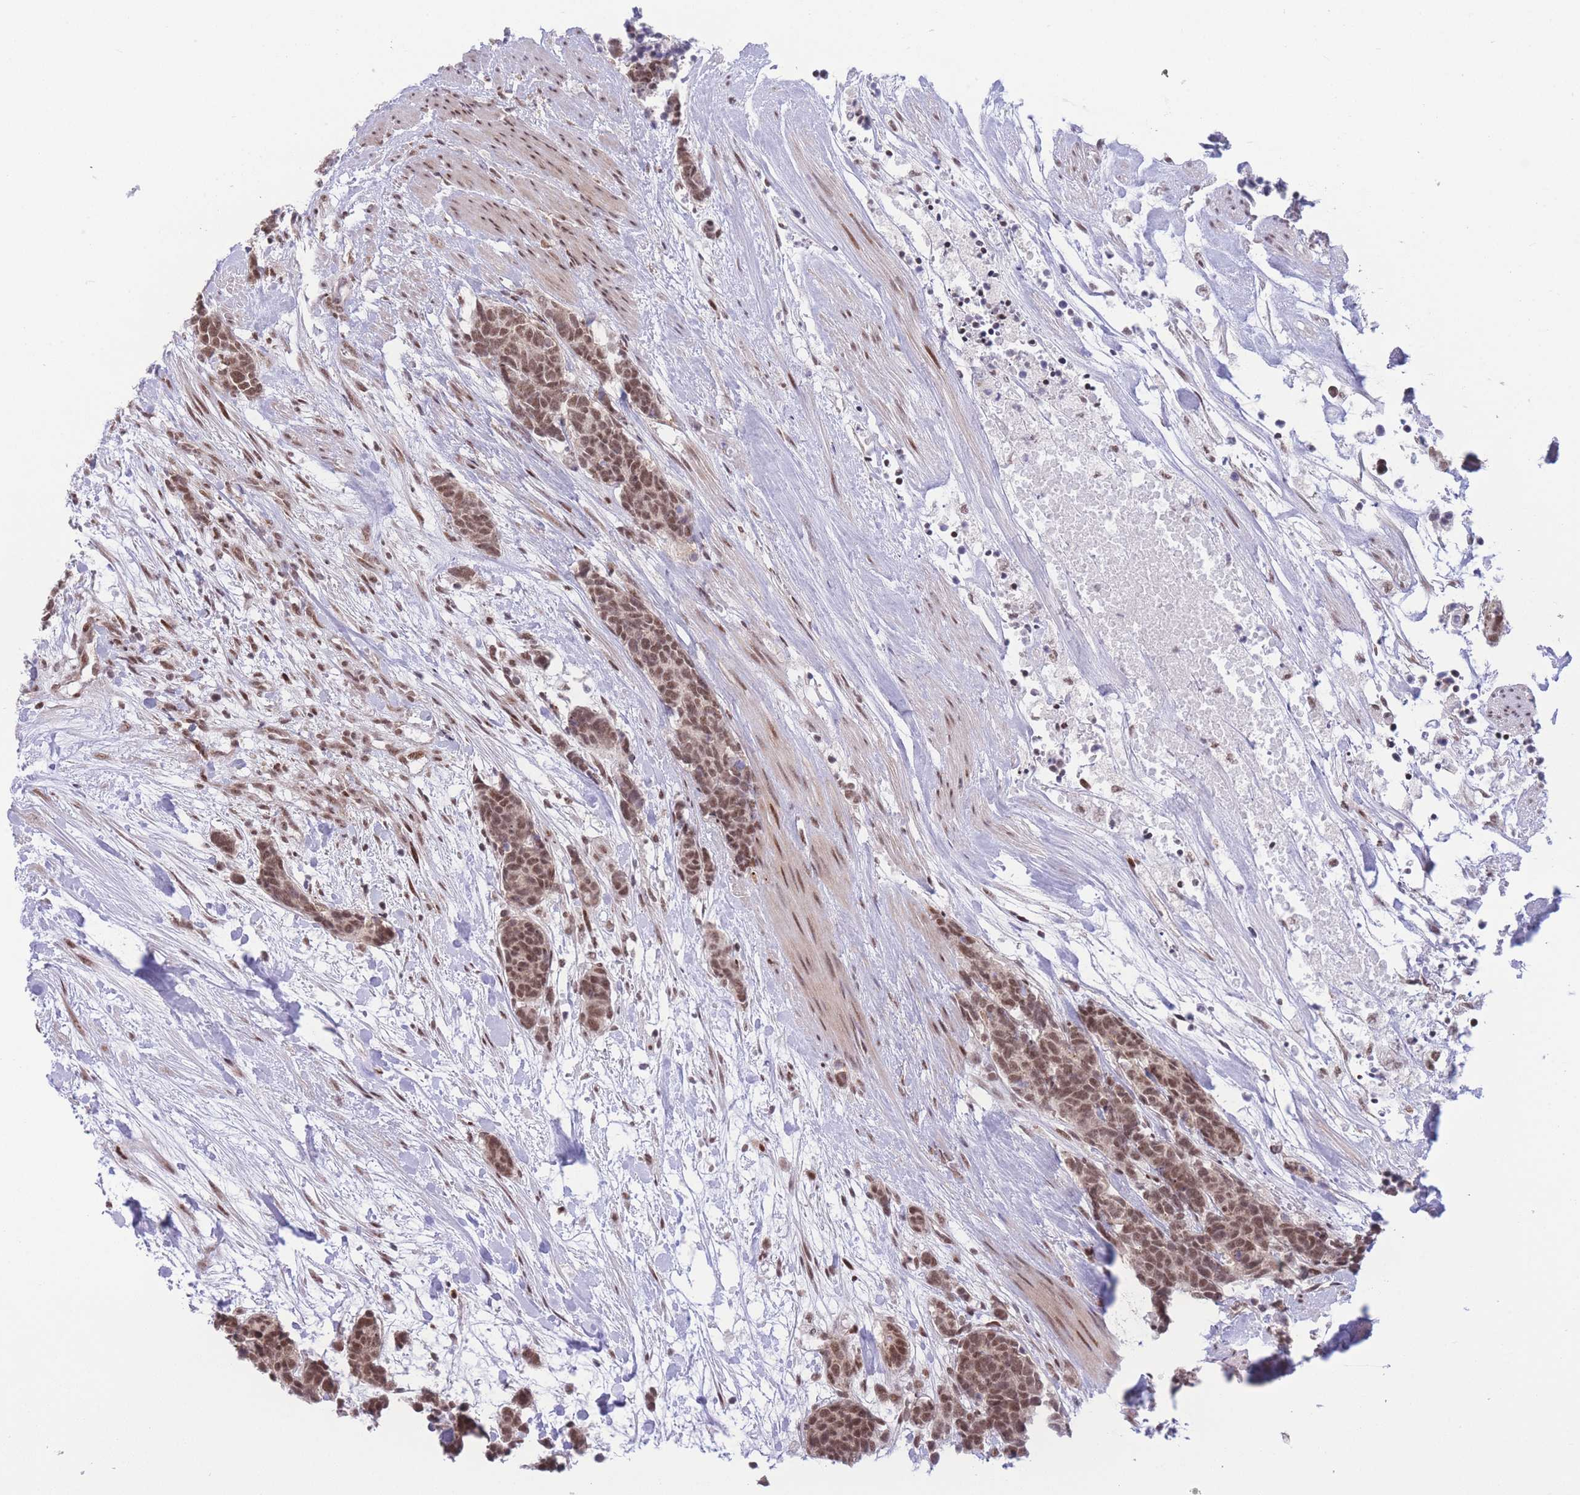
{"staining": {"intensity": "moderate", "quantity": ">75%", "location": "nuclear"}, "tissue": "carcinoid", "cell_type": "Tumor cells", "image_type": "cancer", "snomed": [{"axis": "morphology", "description": "Carcinoma, NOS"}, {"axis": "morphology", "description": "Carcinoid, malignant, NOS"}, {"axis": "topography", "description": "Prostate"}], "caption": "Carcinoma tissue reveals moderate nuclear positivity in approximately >75% of tumor cells, visualized by immunohistochemistry.", "gene": "PCIF1", "patient": {"sex": "male", "age": 57}}